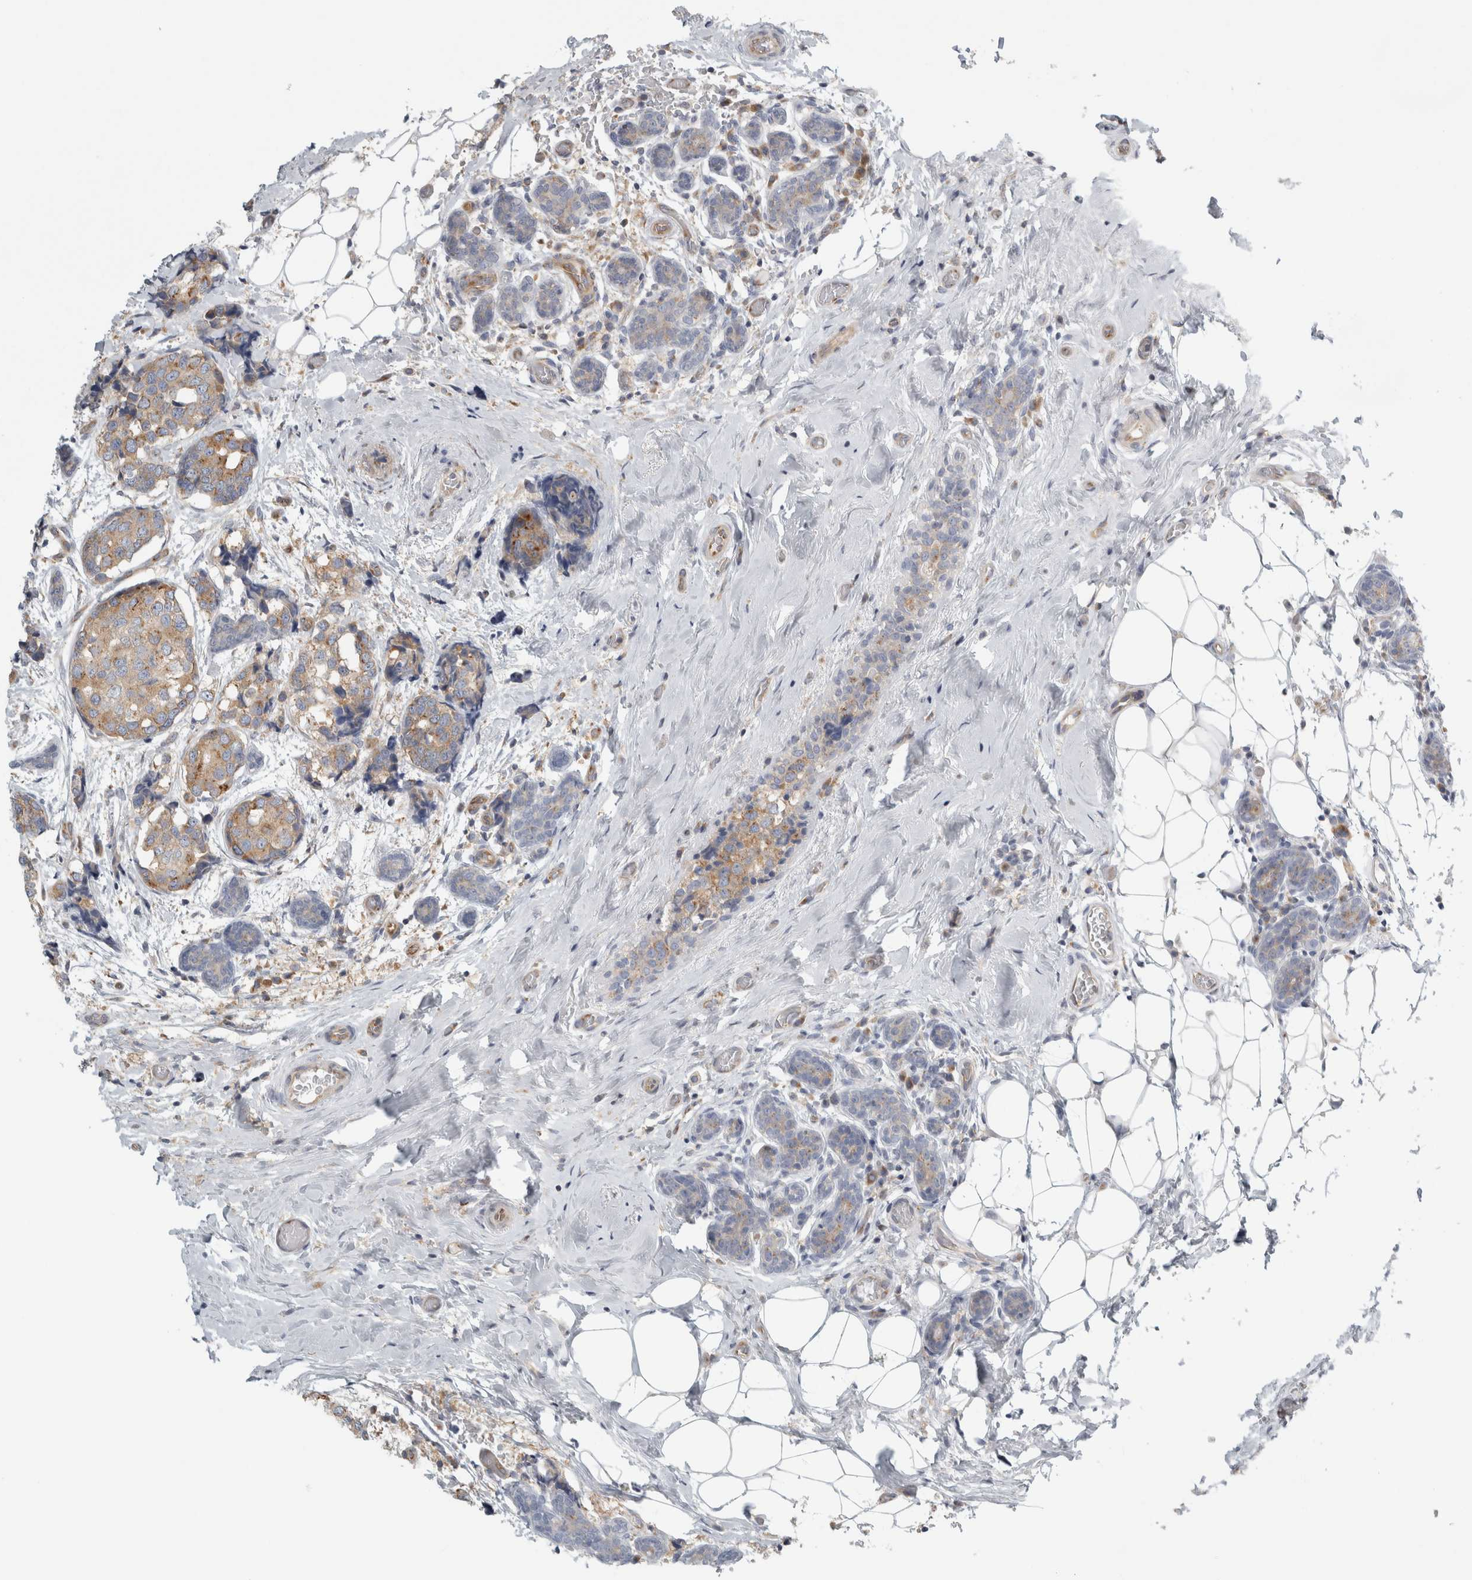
{"staining": {"intensity": "weak", "quantity": ">75%", "location": "cytoplasmic/membranous"}, "tissue": "breast cancer", "cell_type": "Tumor cells", "image_type": "cancer", "snomed": [{"axis": "morphology", "description": "Normal tissue, NOS"}, {"axis": "morphology", "description": "Duct carcinoma"}, {"axis": "topography", "description": "Breast"}], "caption": "Breast cancer (invasive ductal carcinoma) stained with a protein marker exhibits weak staining in tumor cells.", "gene": "PEX6", "patient": {"sex": "female", "age": 43}}